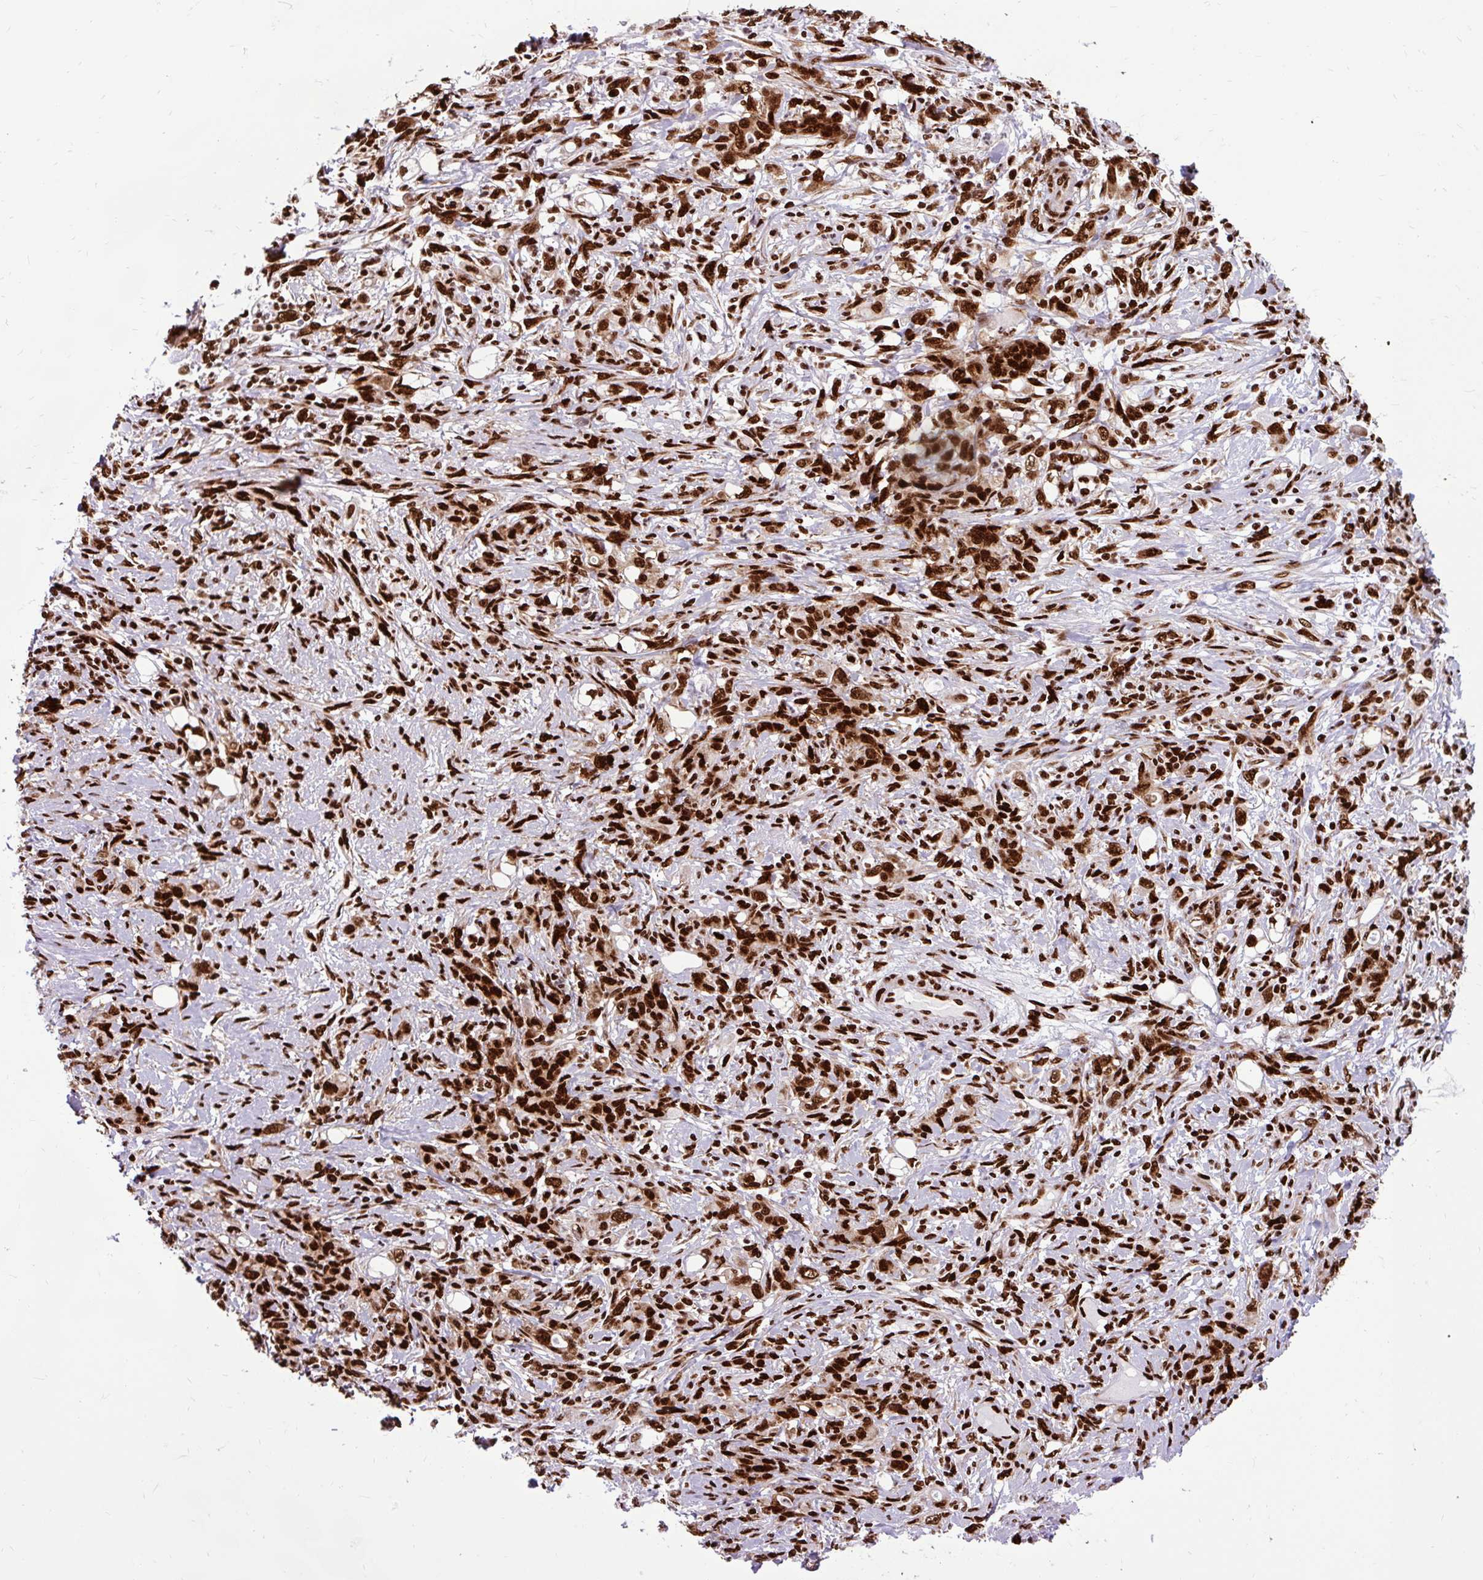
{"staining": {"intensity": "strong", "quantity": ">75%", "location": "nuclear"}, "tissue": "stomach cancer", "cell_type": "Tumor cells", "image_type": "cancer", "snomed": [{"axis": "morphology", "description": "Adenocarcinoma, NOS"}, {"axis": "topography", "description": "Stomach"}], "caption": "Stomach cancer (adenocarcinoma) stained for a protein (brown) exhibits strong nuclear positive staining in approximately >75% of tumor cells.", "gene": "FUS", "patient": {"sex": "female", "age": 79}}